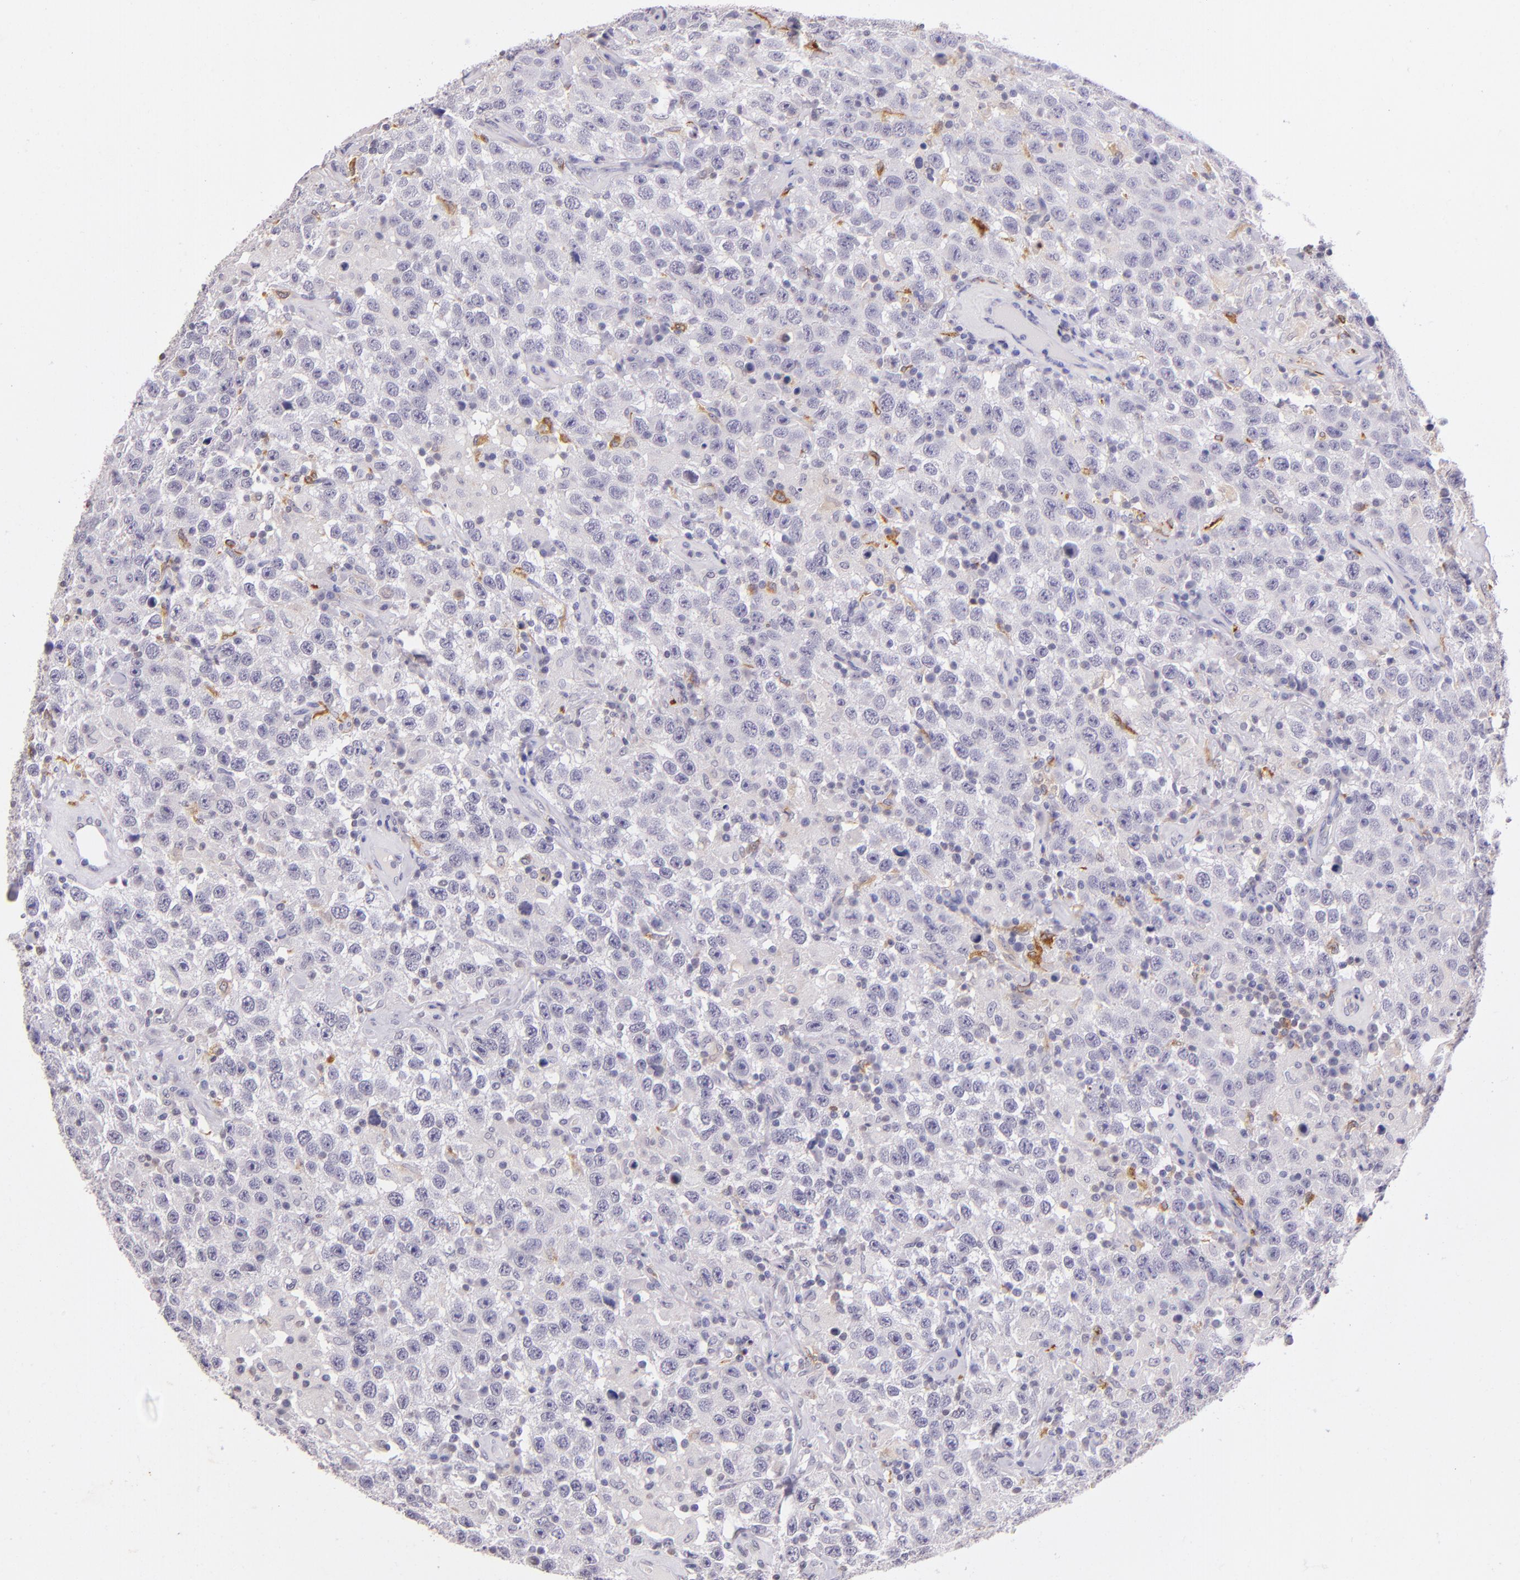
{"staining": {"intensity": "negative", "quantity": "none", "location": "none"}, "tissue": "testis cancer", "cell_type": "Tumor cells", "image_type": "cancer", "snomed": [{"axis": "morphology", "description": "Seminoma, NOS"}, {"axis": "topography", "description": "Testis"}], "caption": "Immunohistochemical staining of human testis seminoma reveals no significant positivity in tumor cells.", "gene": "RTN1", "patient": {"sex": "male", "age": 41}}